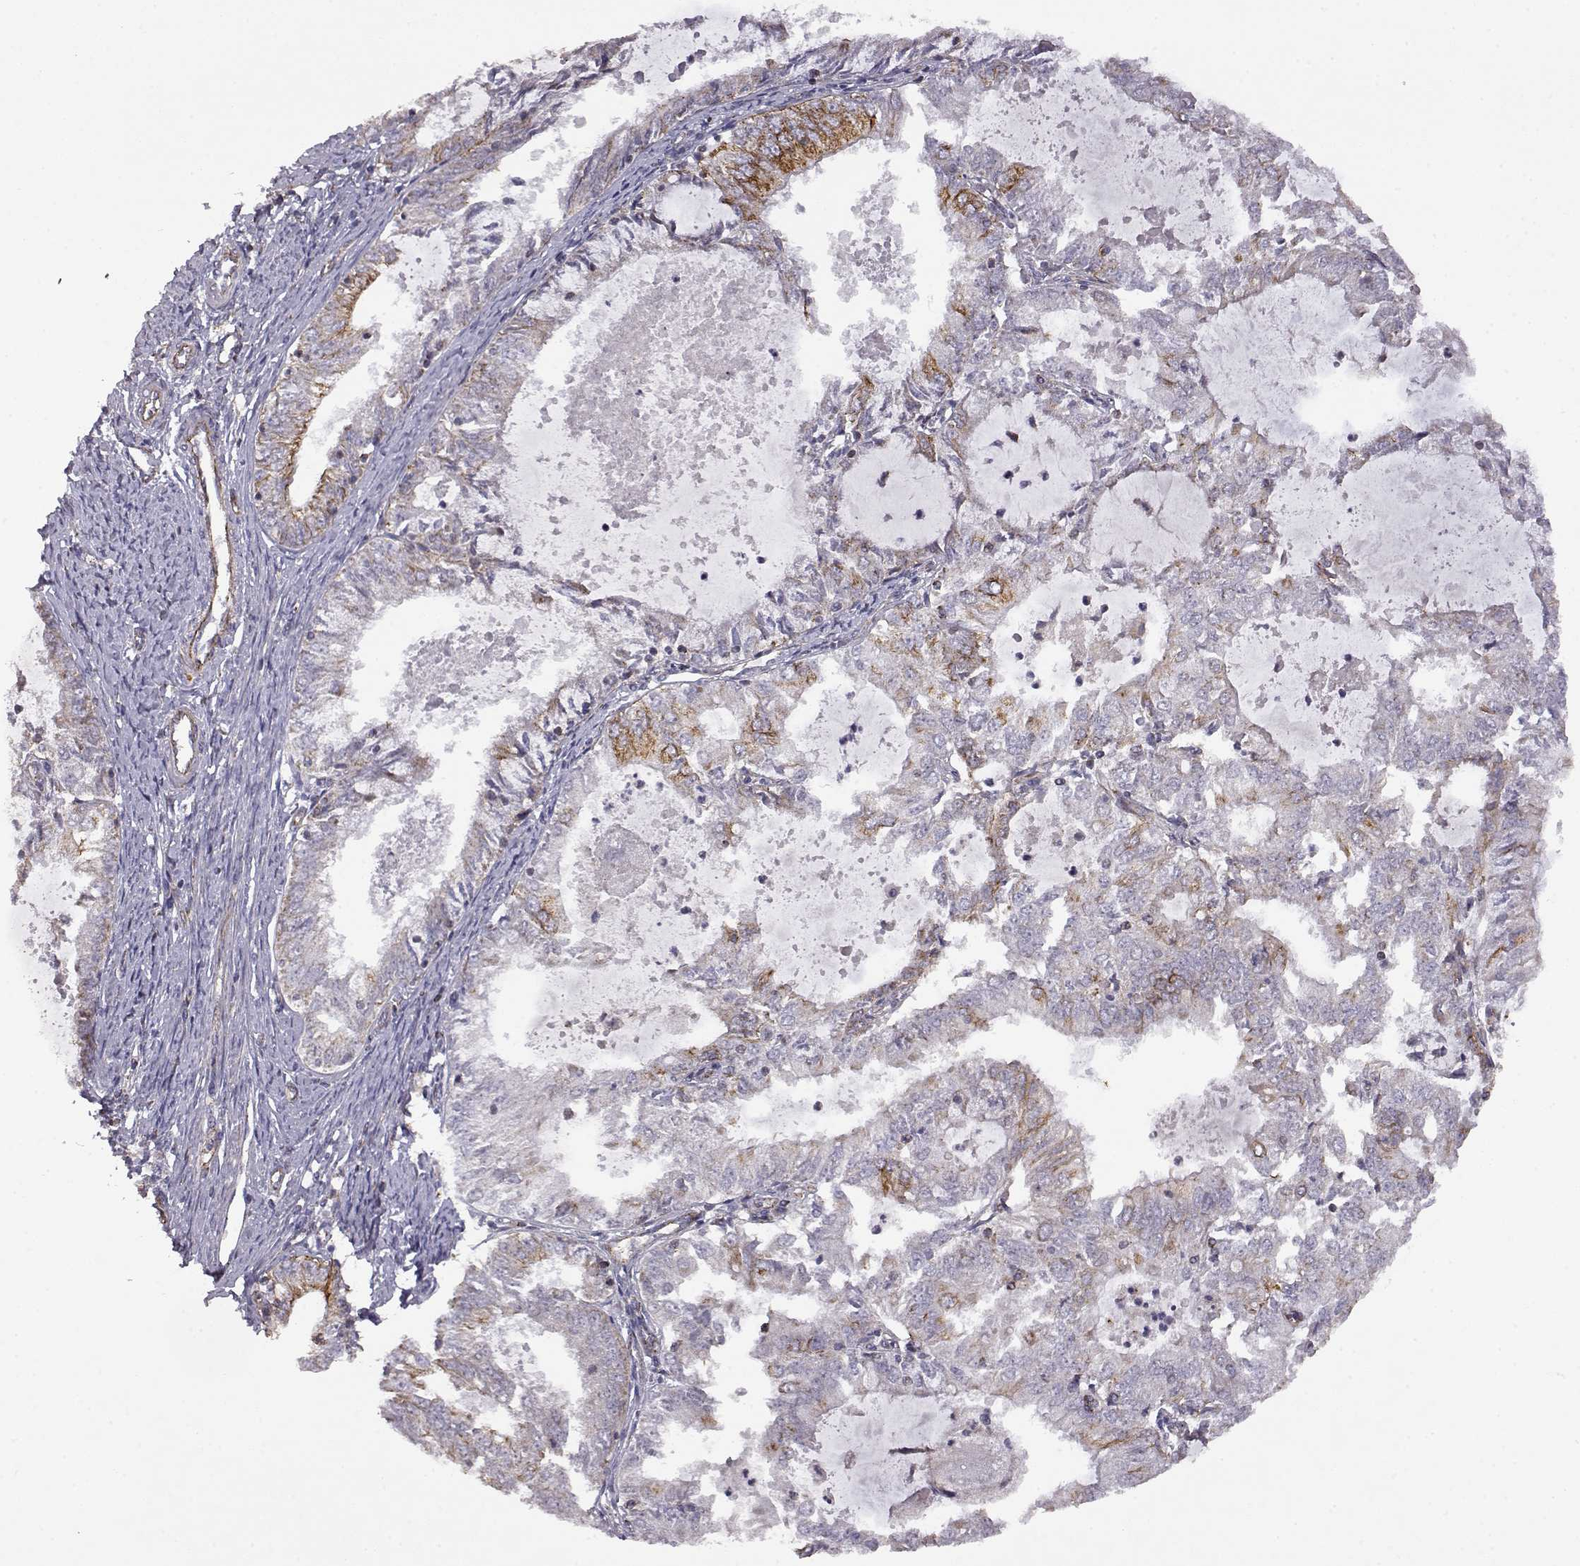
{"staining": {"intensity": "moderate", "quantity": "<25%", "location": "cytoplasmic/membranous"}, "tissue": "endometrial cancer", "cell_type": "Tumor cells", "image_type": "cancer", "snomed": [{"axis": "morphology", "description": "Adenocarcinoma, NOS"}, {"axis": "topography", "description": "Endometrium"}], "caption": "Endometrial adenocarcinoma tissue demonstrates moderate cytoplasmic/membranous positivity in approximately <25% of tumor cells, visualized by immunohistochemistry.", "gene": "DDC", "patient": {"sex": "female", "age": 57}}